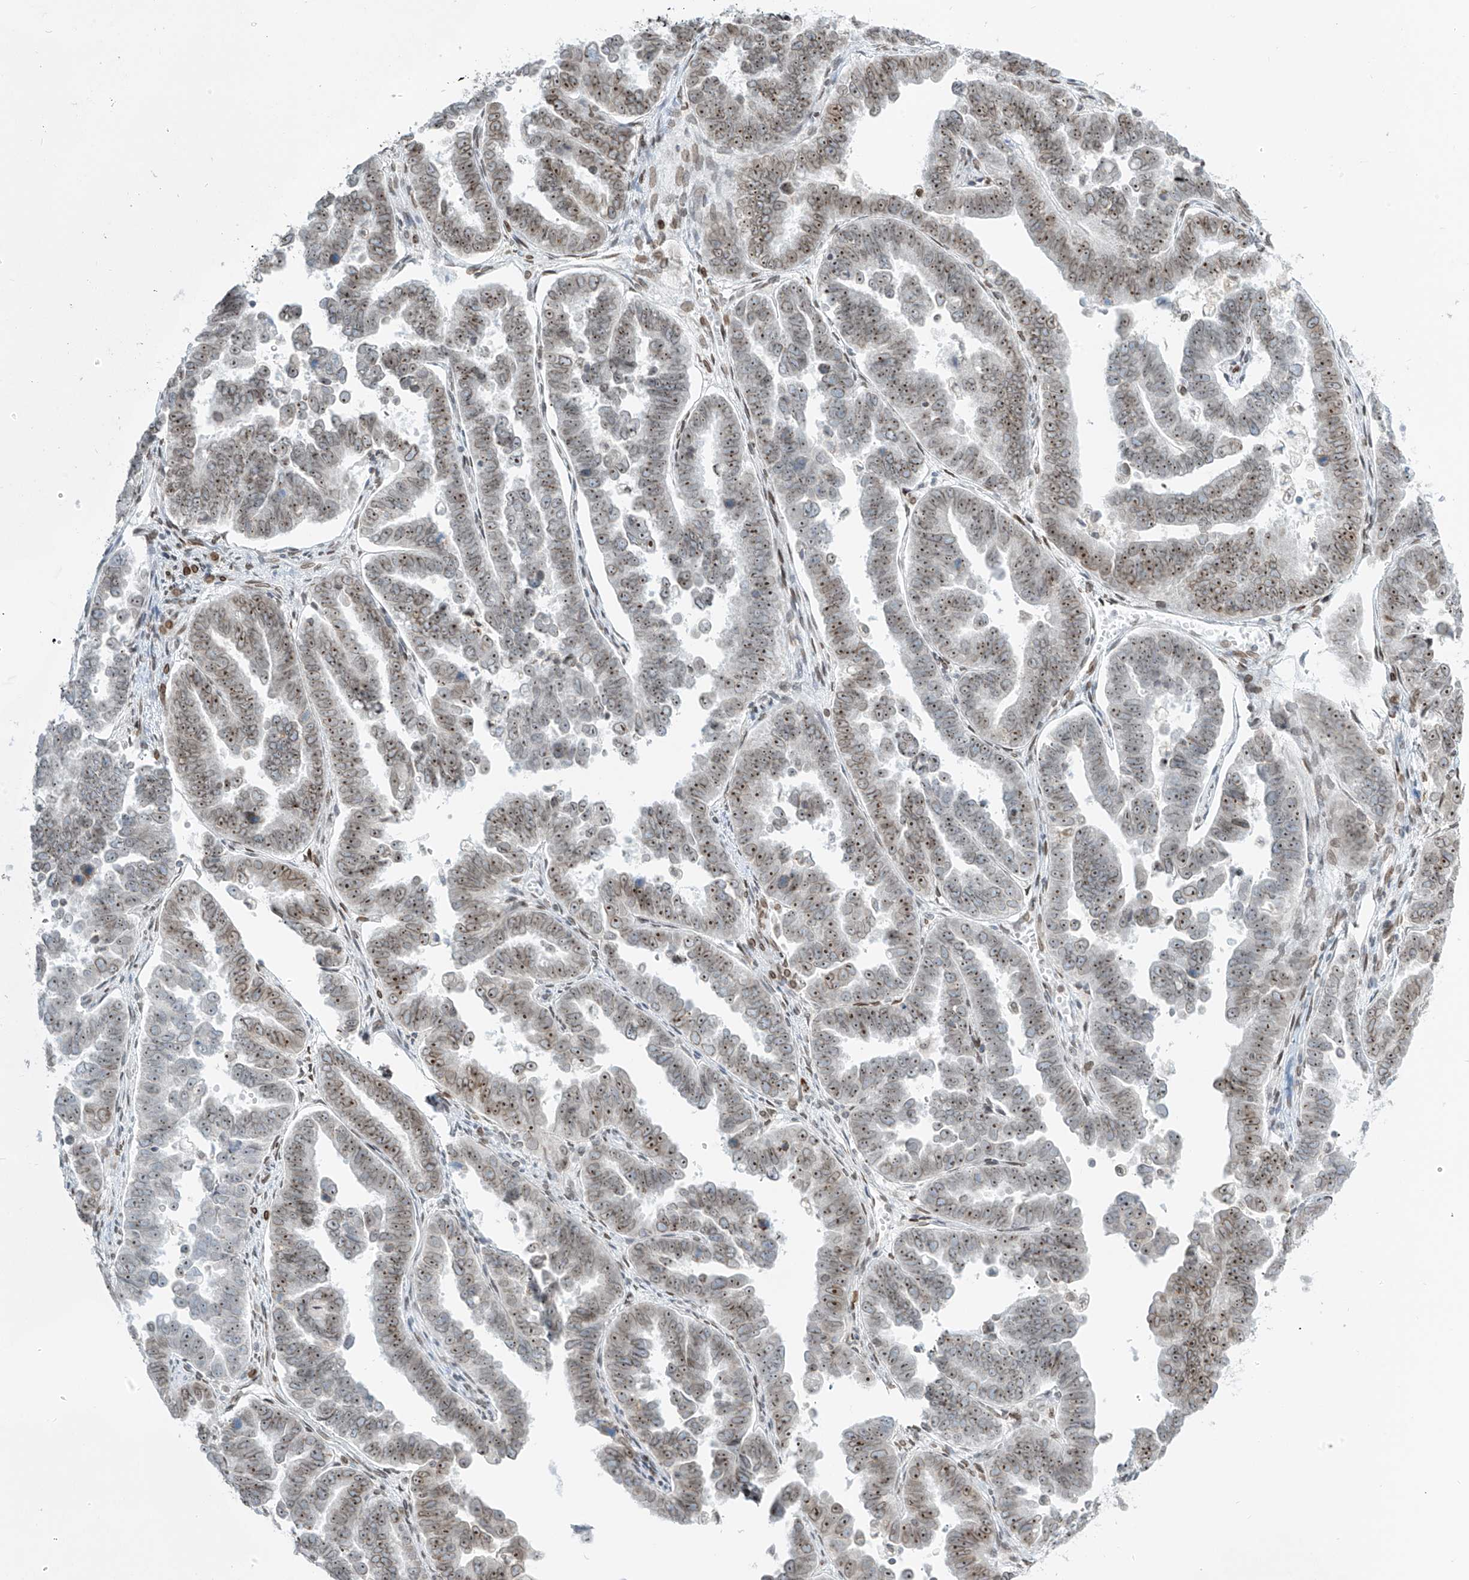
{"staining": {"intensity": "moderate", "quantity": "25%-75%", "location": "nuclear"}, "tissue": "endometrial cancer", "cell_type": "Tumor cells", "image_type": "cancer", "snomed": [{"axis": "morphology", "description": "Adenocarcinoma, NOS"}, {"axis": "topography", "description": "Endometrium"}], "caption": "High-power microscopy captured an IHC photomicrograph of endometrial cancer (adenocarcinoma), revealing moderate nuclear positivity in about 25%-75% of tumor cells. Immunohistochemistry (ihc) stains the protein of interest in brown and the nuclei are stained blue.", "gene": "SAMD15", "patient": {"sex": "female", "age": 75}}